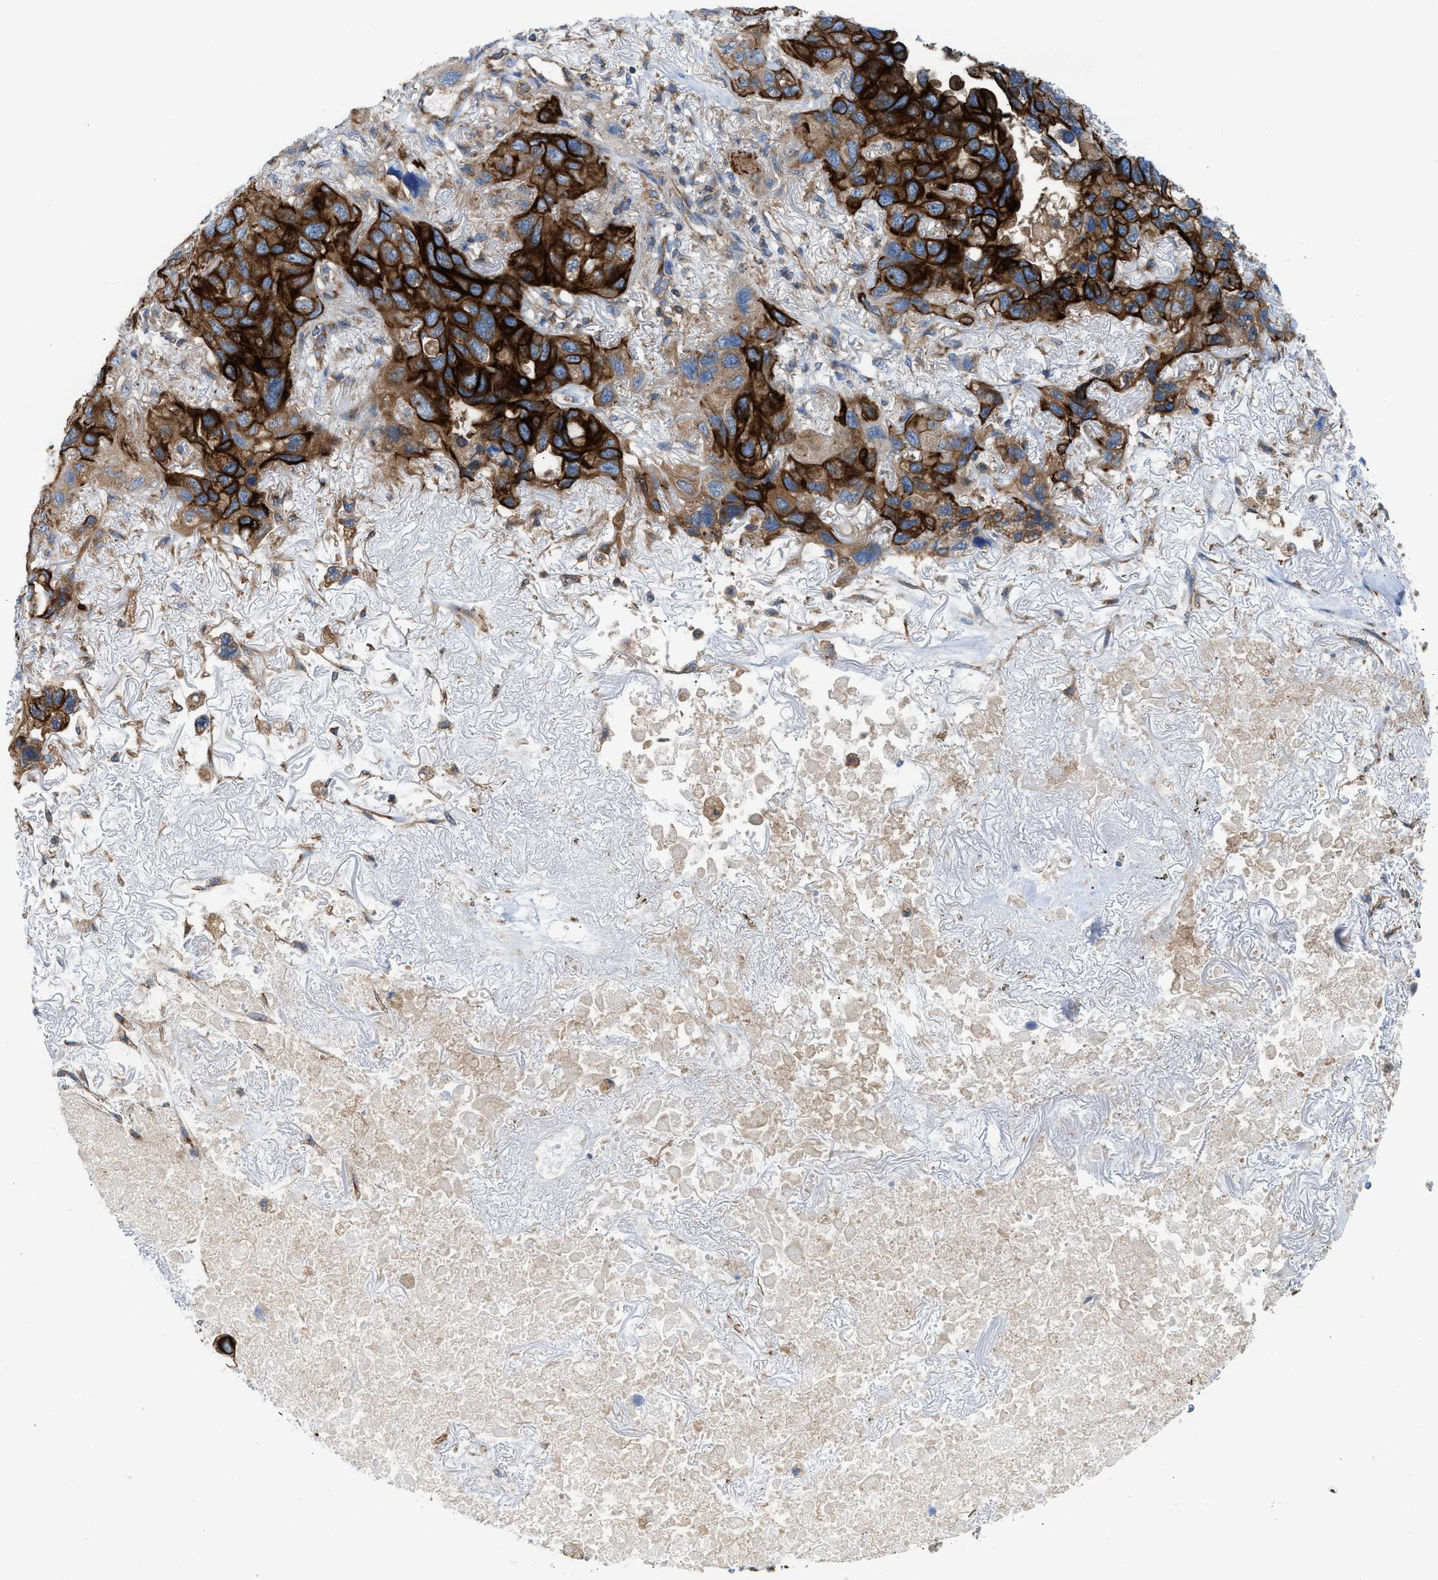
{"staining": {"intensity": "strong", "quantity": ">75%", "location": "cytoplasmic/membranous"}, "tissue": "lung cancer", "cell_type": "Tumor cells", "image_type": "cancer", "snomed": [{"axis": "morphology", "description": "Squamous cell carcinoma, NOS"}, {"axis": "topography", "description": "Lung"}], "caption": "Human squamous cell carcinoma (lung) stained for a protein (brown) shows strong cytoplasmic/membranous positive staining in approximately >75% of tumor cells.", "gene": "TBC1D15", "patient": {"sex": "female", "age": 73}}